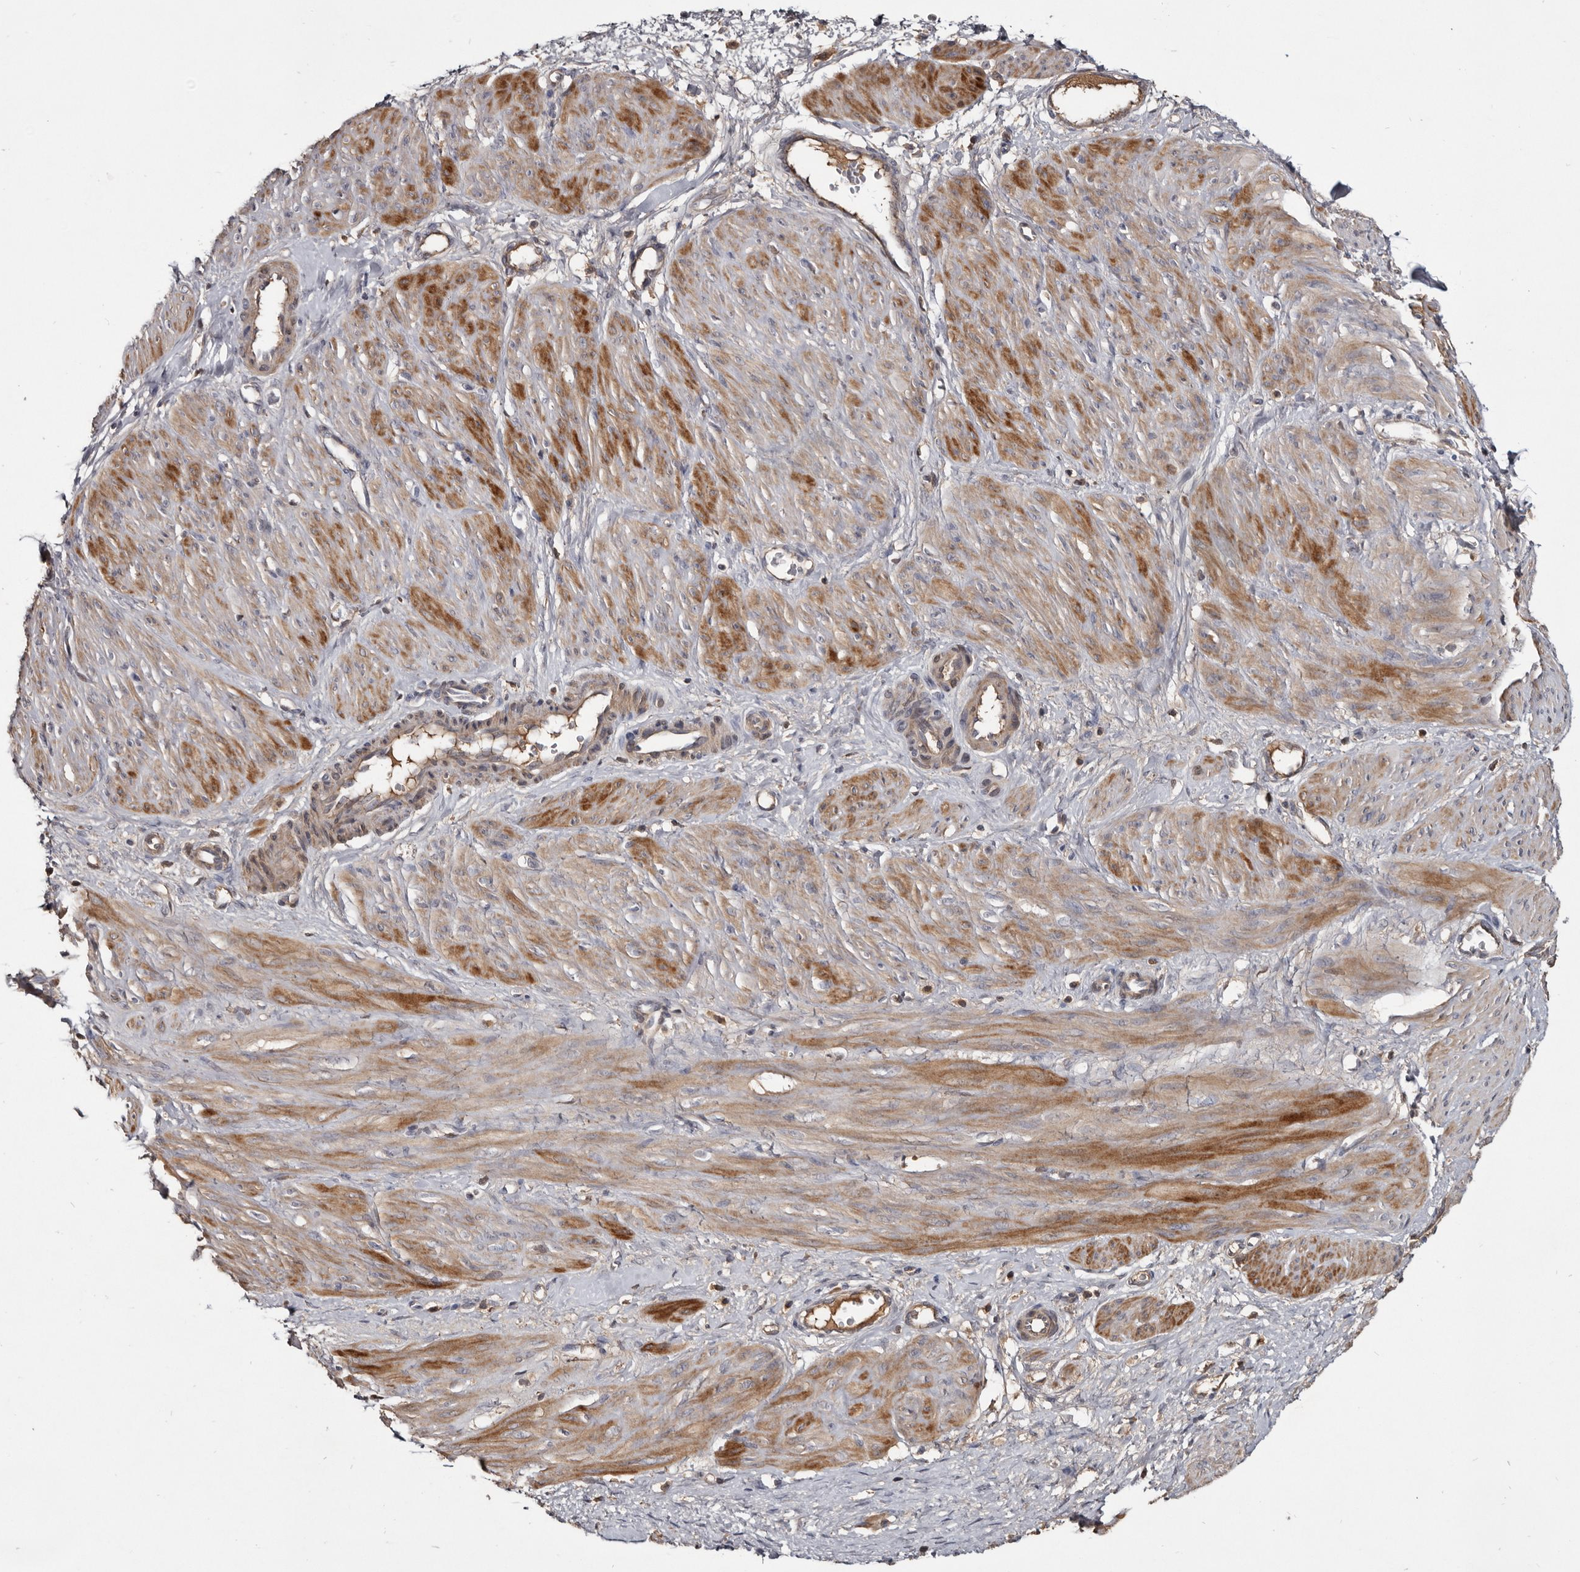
{"staining": {"intensity": "moderate", "quantity": ">75%", "location": "cytoplasmic/membranous"}, "tissue": "smooth muscle", "cell_type": "Smooth muscle cells", "image_type": "normal", "snomed": [{"axis": "morphology", "description": "Normal tissue, NOS"}, {"axis": "topography", "description": "Endometrium"}], "caption": "An IHC histopathology image of benign tissue is shown. Protein staining in brown labels moderate cytoplasmic/membranous positivity in smooth muscle within smooth muscle cells.", "gene": "TTC39A", "patient": {"sex": "female", "age": 33}}